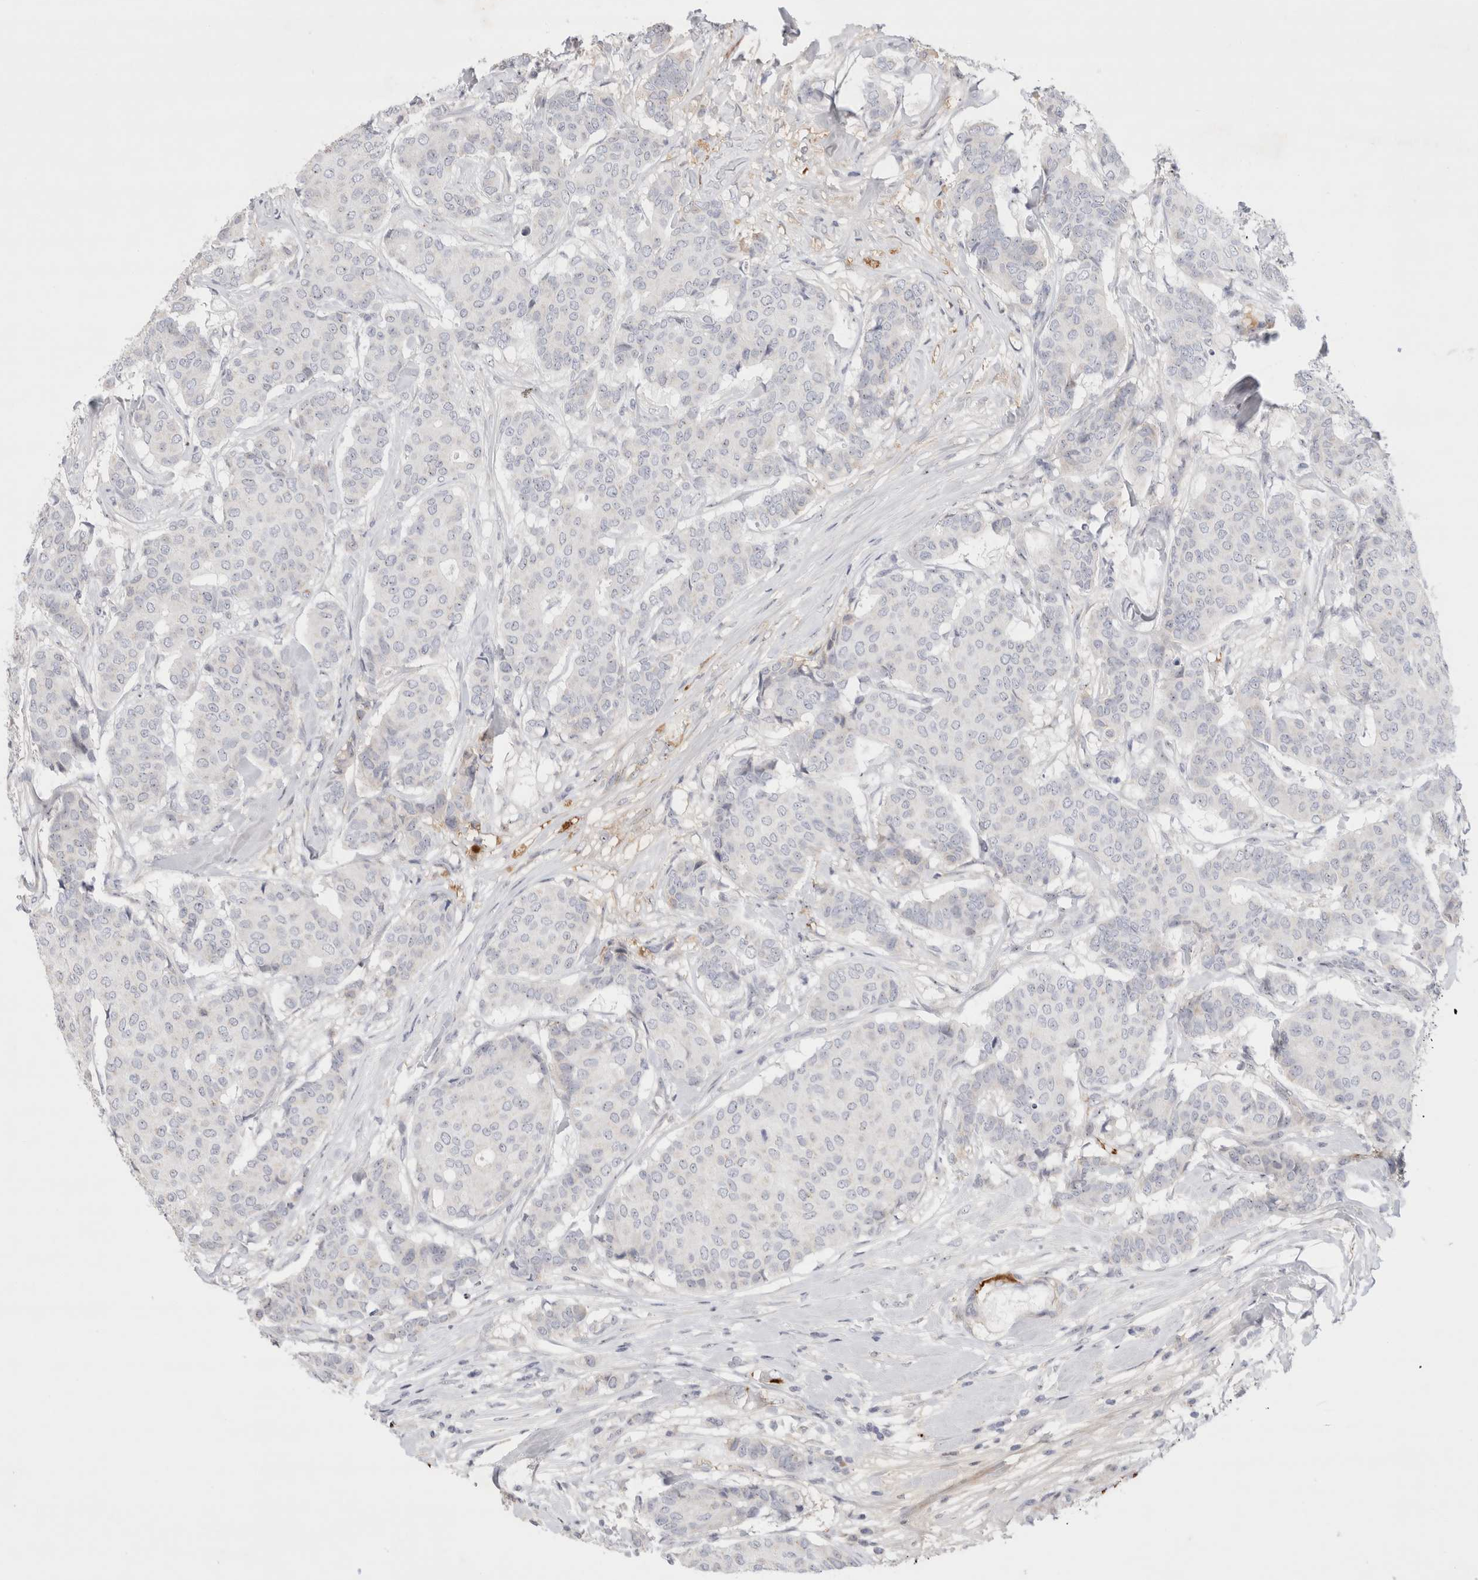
{"staining": {"intensity": "negative", "quantity": "none", "location": "none"}, "tissue": "breast cancer", "cell_type": "Tumor cells", "image_type": "cancer", "snomed": [{"axis": "morphology", "description": "Duct carcinoma"}, {"axis": "topography", "description": "Breast"}], "caption": "An immunohistochemistry (IHC) image of breast invasive ductal carcinoma is shown. There is no staining in tumor cells of breast invasive ductal carcinoma. Nuclei are stained in blue.", "gene": "ECHDC2", "patient": {"sex": "female", "age": 75}}